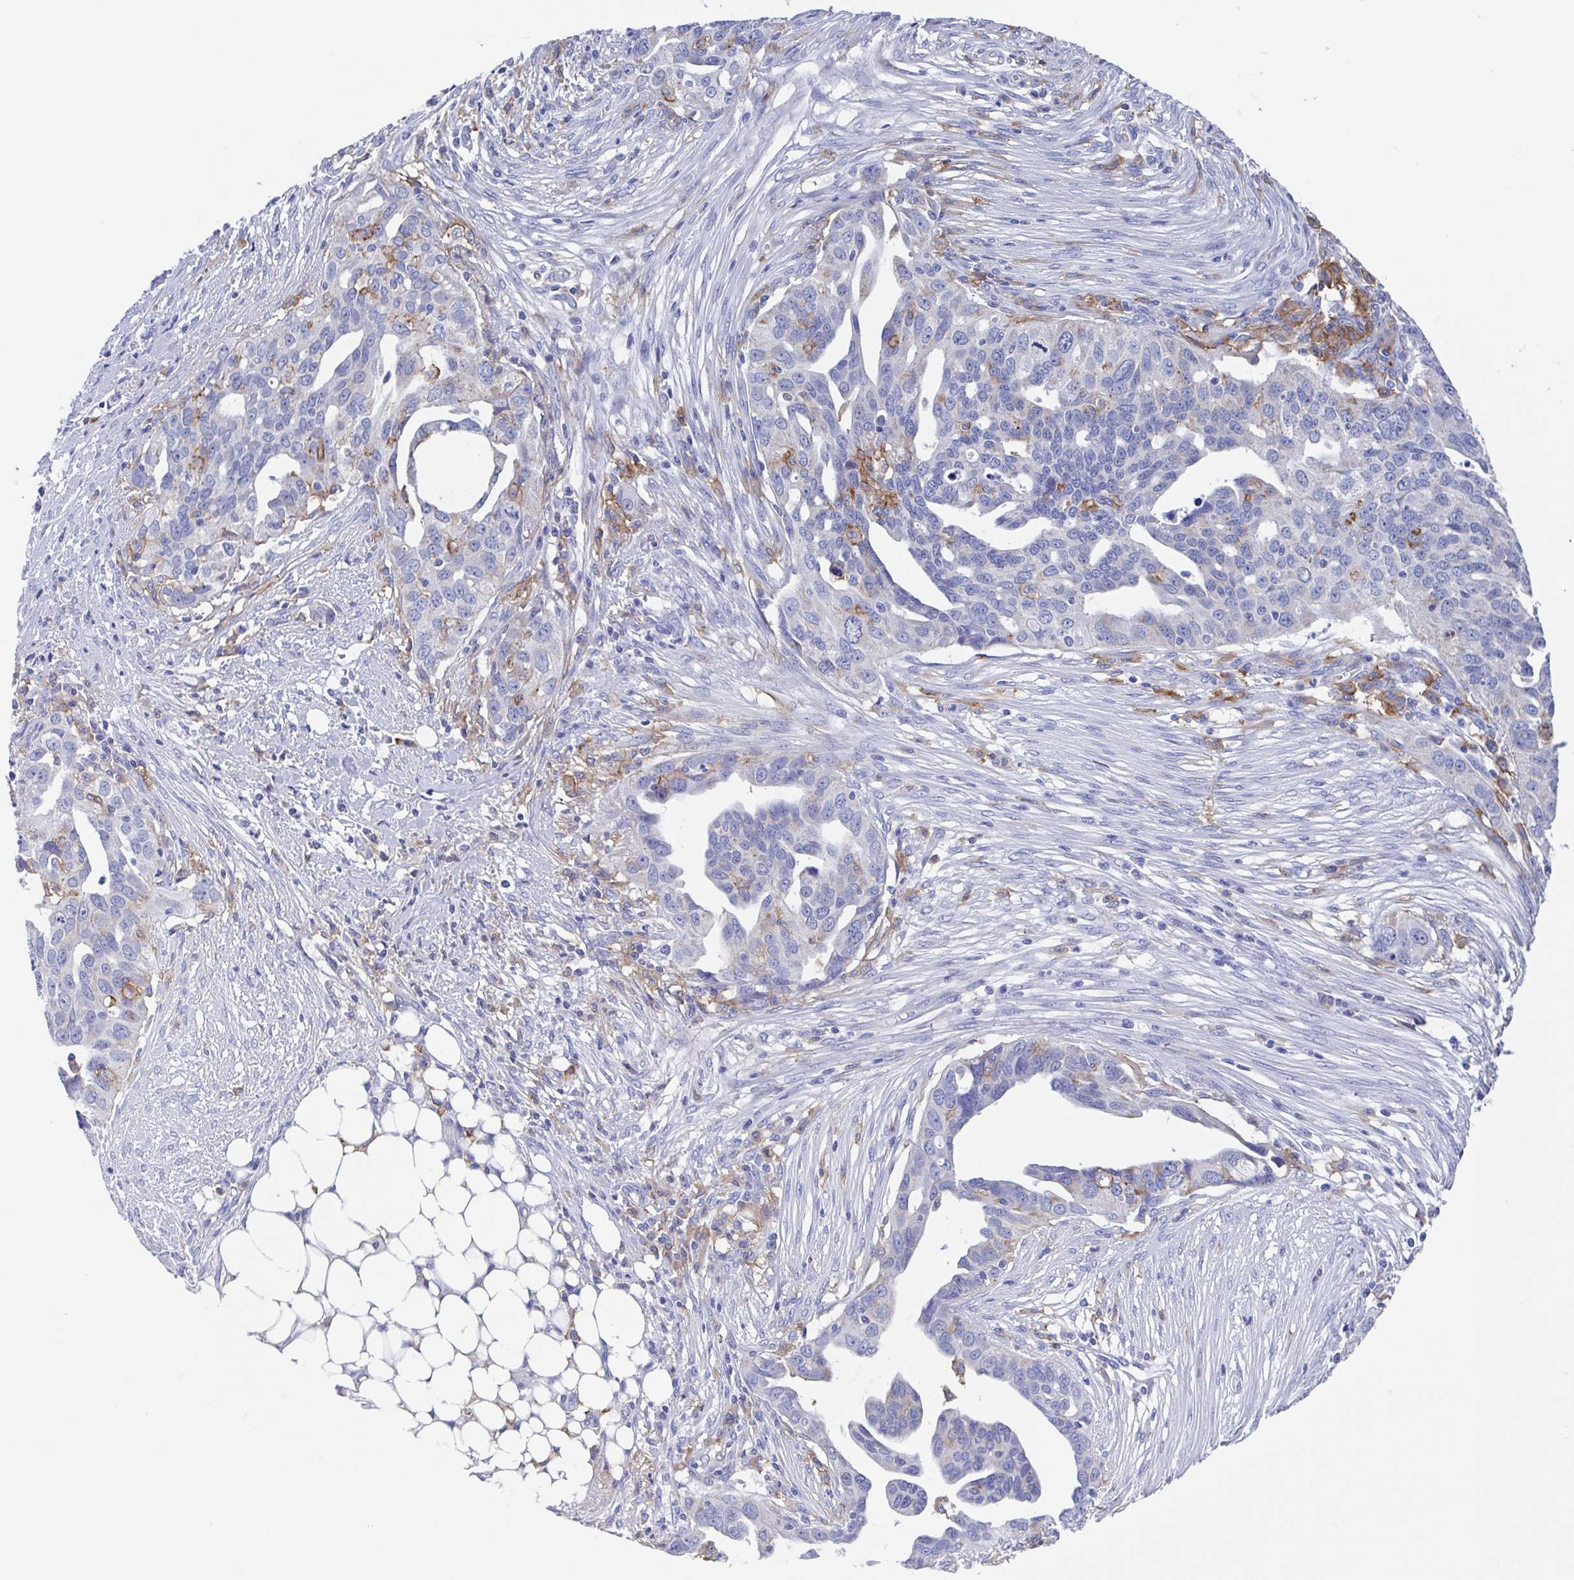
{"staining": {"intensity": "negative", "quantity": "none", "location": "none"}, "tissue": "ovarian cancer", "cell_type": "Tumor cells", "image_type": "cancer", "snomed": [{"axis": "morphology", "description": "Carcinoma, endometroid"}, {"axis": "morphology", "description": "Cystadenocarcinoma, serous, NOS"}, {"axis": "topography", "description": "Ovary"}], "caption": "The micrograph shows no staining of tumor cells in ovarian cancer (endometroid carcinoma). (IHC, brightfield microscopy, high magnification).", "gene": "FCGR3A", "patient": {"sex": "female", "age": 45}}